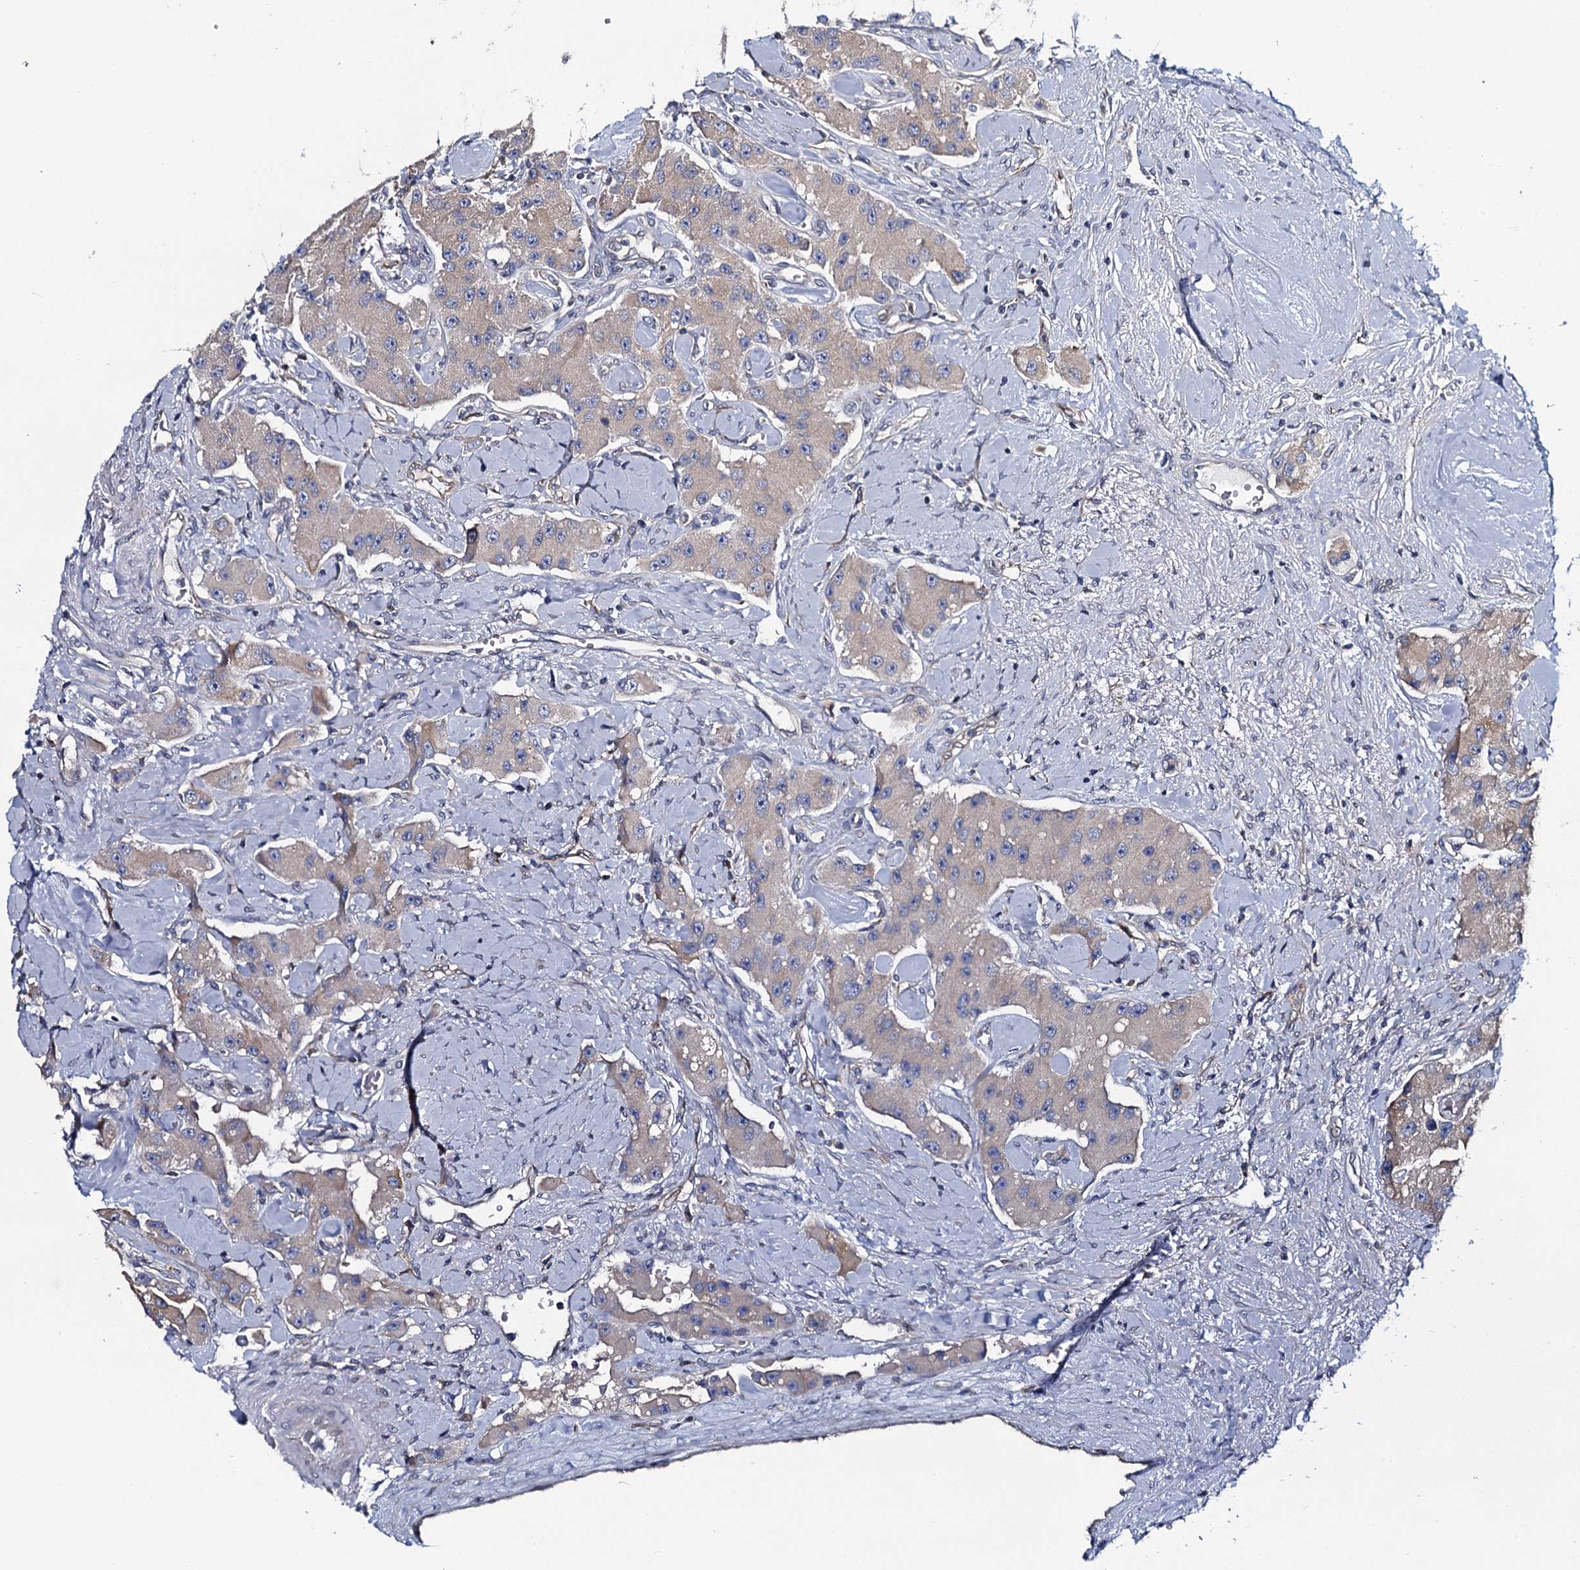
{"staining": {"intensity": "weak", "quantity": "<25%", "location": "cytoplasmic/membranous"}, "tissue": "carcinoid", "cell_type": "Tumor cells", "image_type": "cancer", "snomed": [{"axis": "morphology", "description": "Carcinoid, malignant, NOS"}, {"axis": "topography", "description": "Pancreas"}], "caption": "An image of carcinoid (malignant) stained for a protein demonstrates no brown staining in tumor cells.", "gene": "TMEM151A", "patient": {"sex": "male", "age": 41}}